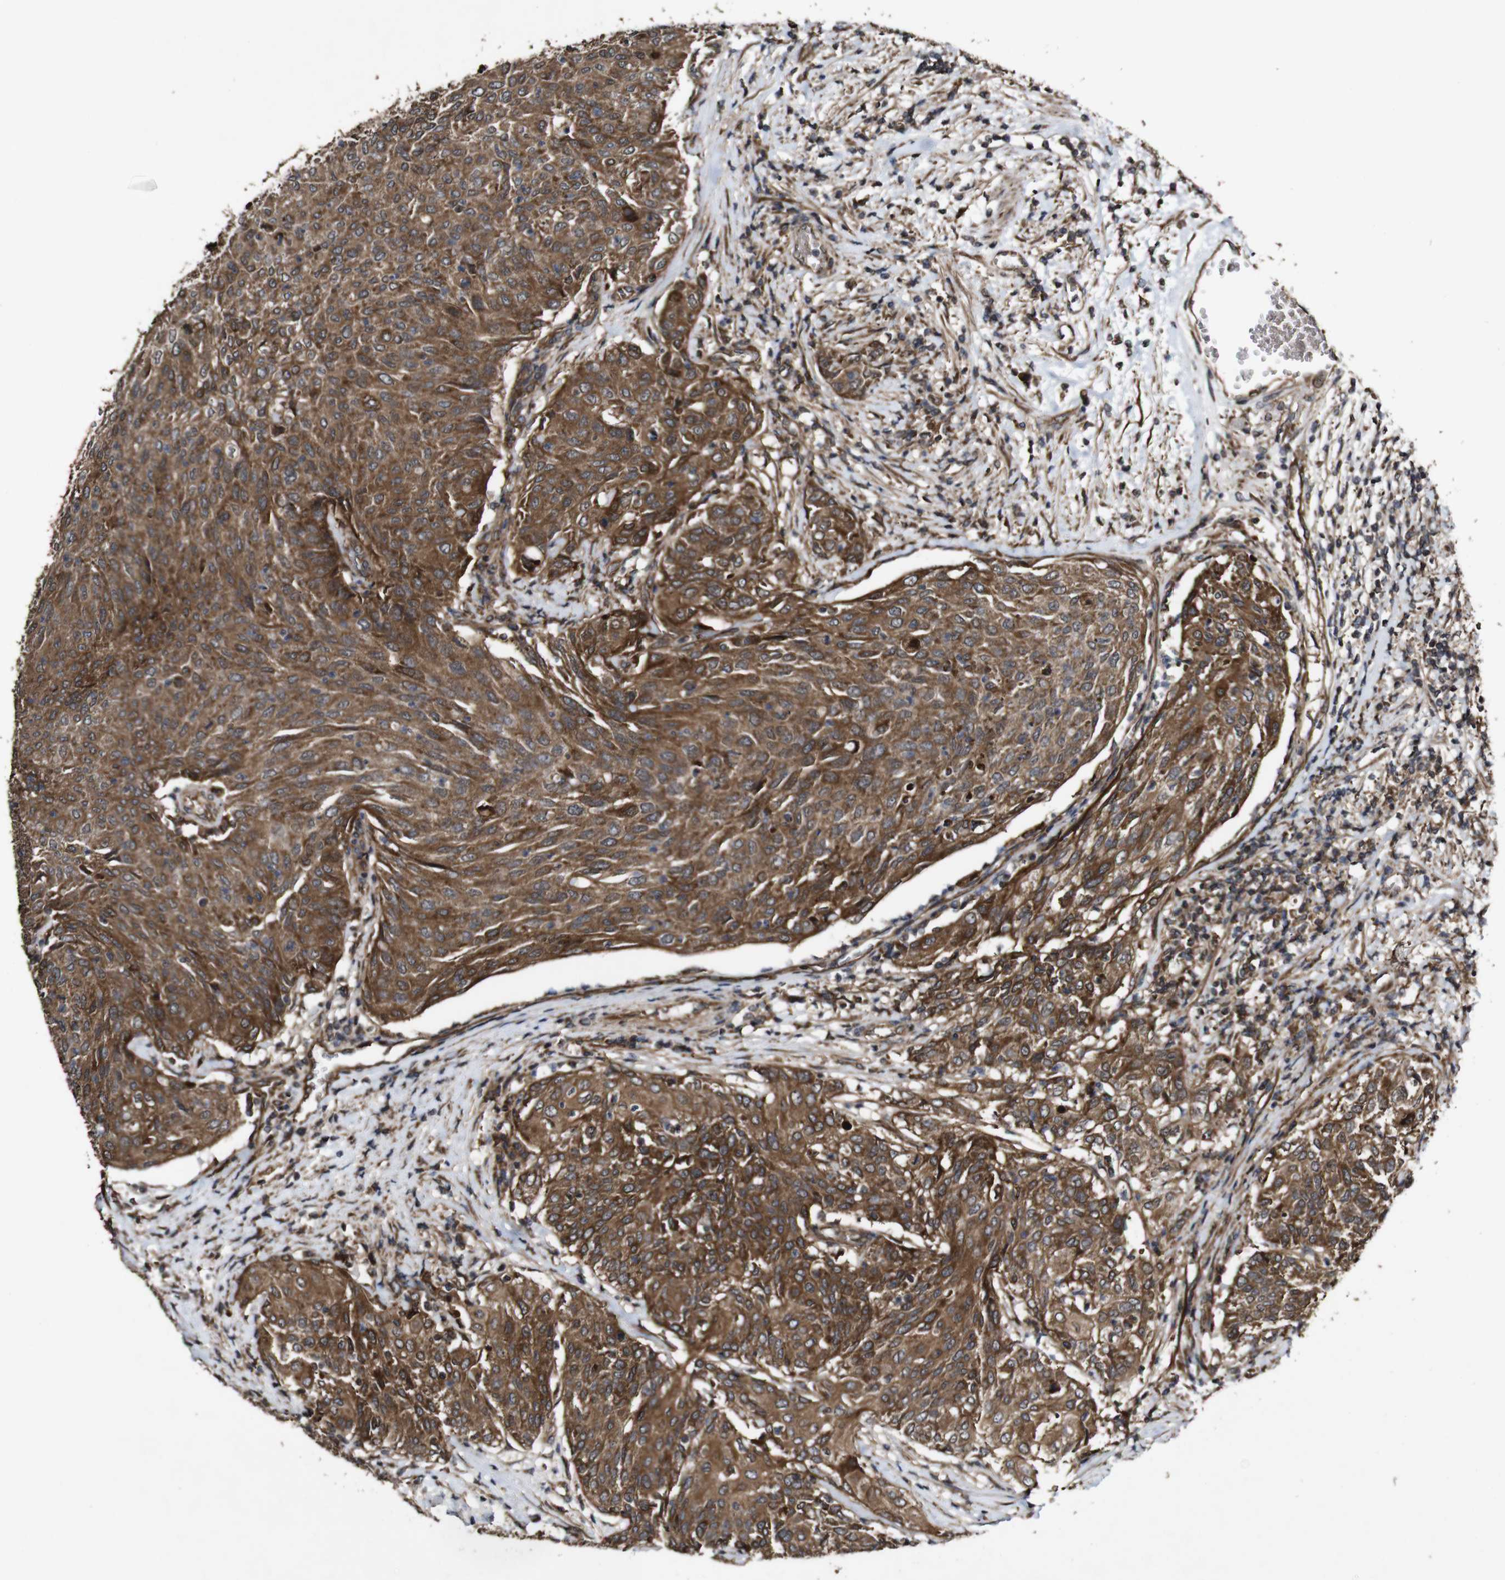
{"staining": {"intensity": "strong", "quantity": "25%-75%", "location": "cytoplasmic/membranous"}, "tissue": "urothelial cancer", "cell_type": "Tumor cells", "image_type": "cancer", "snomed": [{"axis": "morphology", "description": "Urothelial carcinoma, Low grade"}, {"axis": "topography", "description": "Urinary bladder"}], "caption": "Protein staining of urothelial cancer tissue demonstrates strong cytoplasmic/membranous expression in approximately 25%-75% of tumor cells.", "gene": "BTN3A3", "patient": {"sex": "female", "age": 79}}